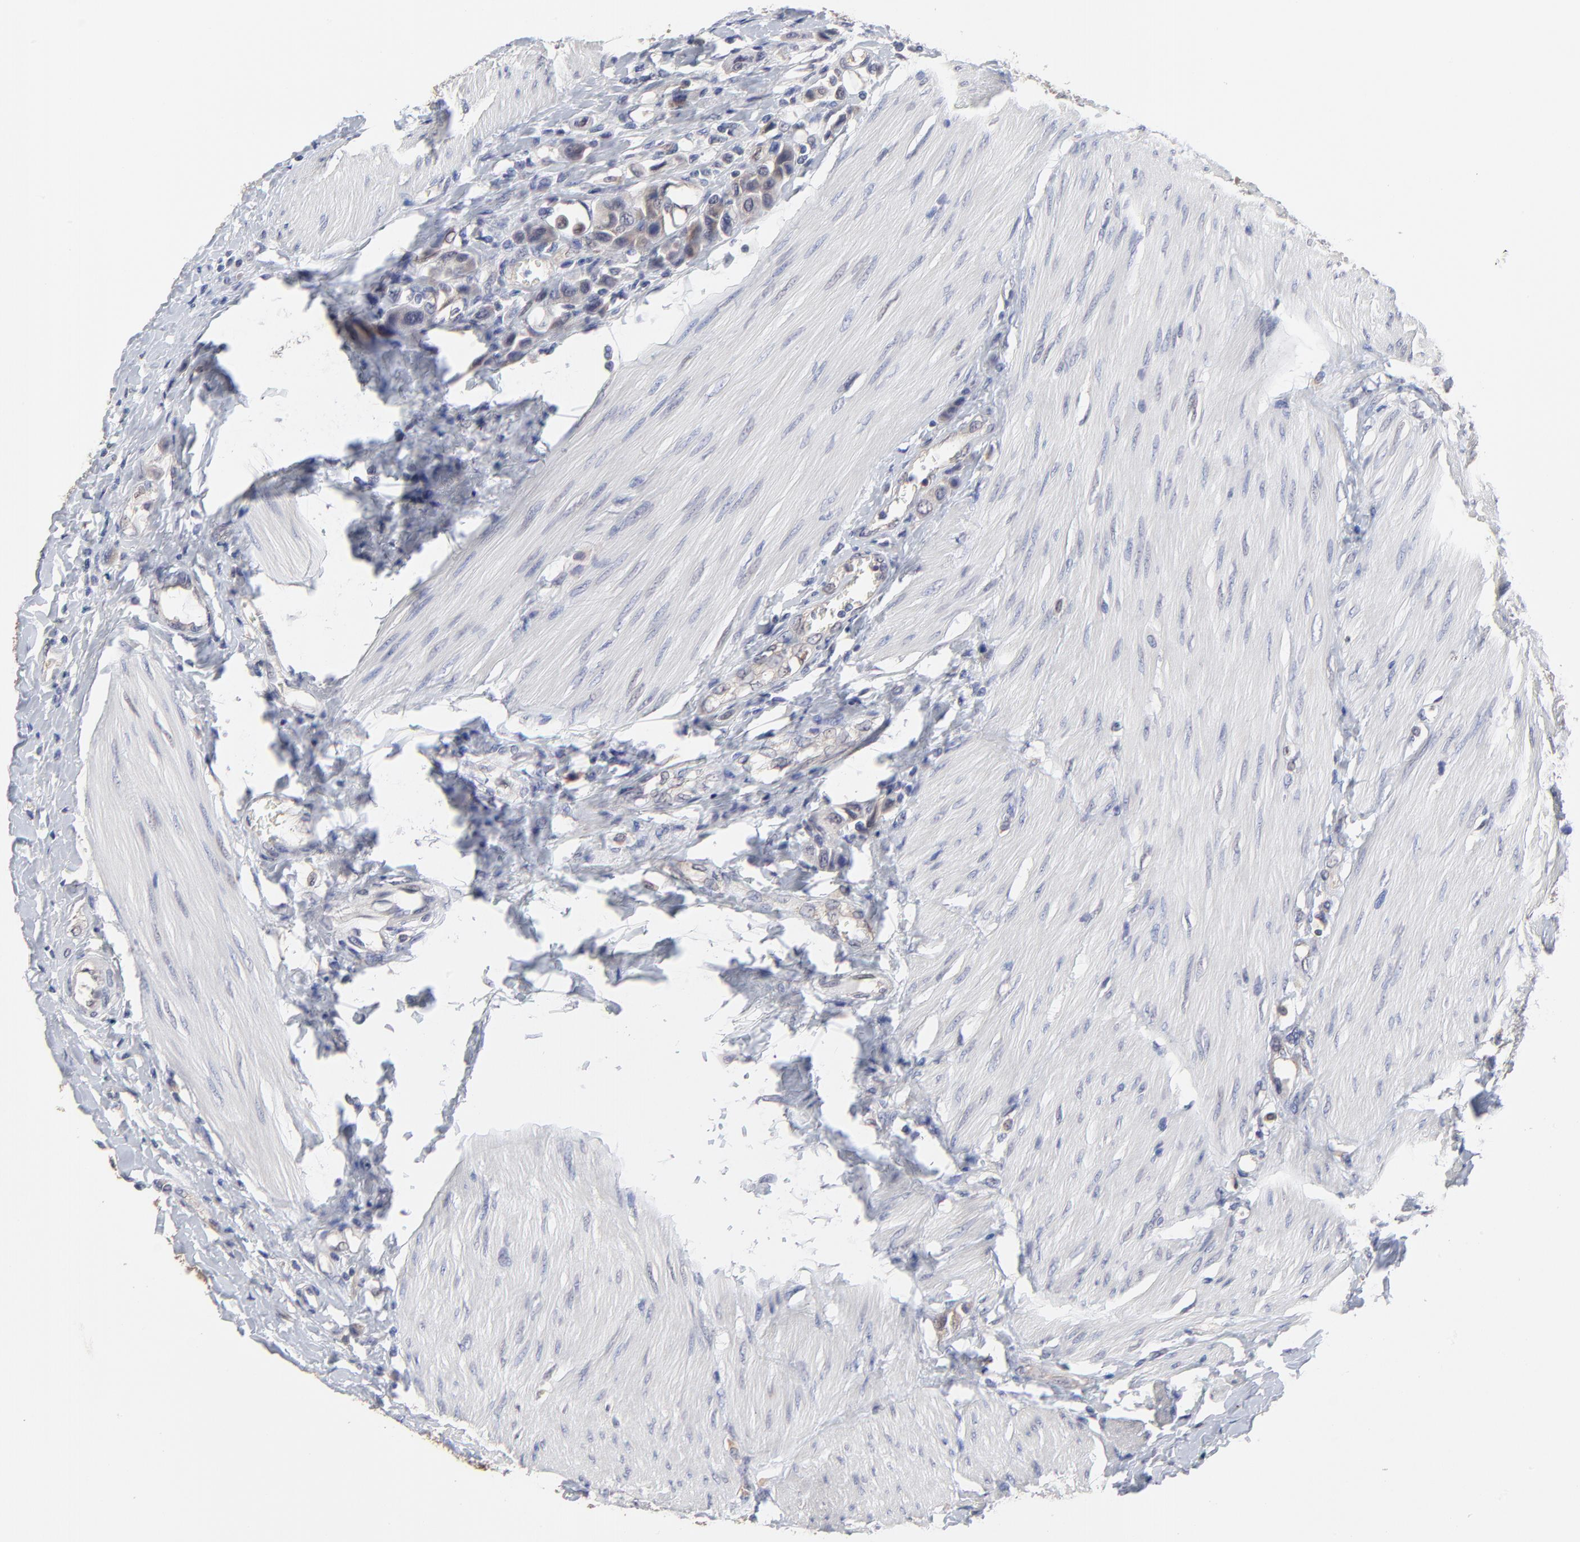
{"staining": {"intensity": "weak", "quantity": "<25%", "location": "cytoplasmic/membranous"}, "tissue": "urothelial cancer", "cell_type": "Tumor cells", "image_type": "cancer", "snomed": [{"axis": "morphology", "description": "Urothelial carcinoma, High grade"}, {"axis": "topography", "description": "Urinary bladder"}], "caption": "This is a photomicrograph of immunohistochemistry (IHC) staining of high-grade urothelial carcinoma, which shows no staining in tumor cells. (DAB (3,3'-diaminobenzidine) IHC visualized using brightfield microscopy, high magnification).", "gene": "CCT2", "patient": {"sex": "male", "age": 50}}